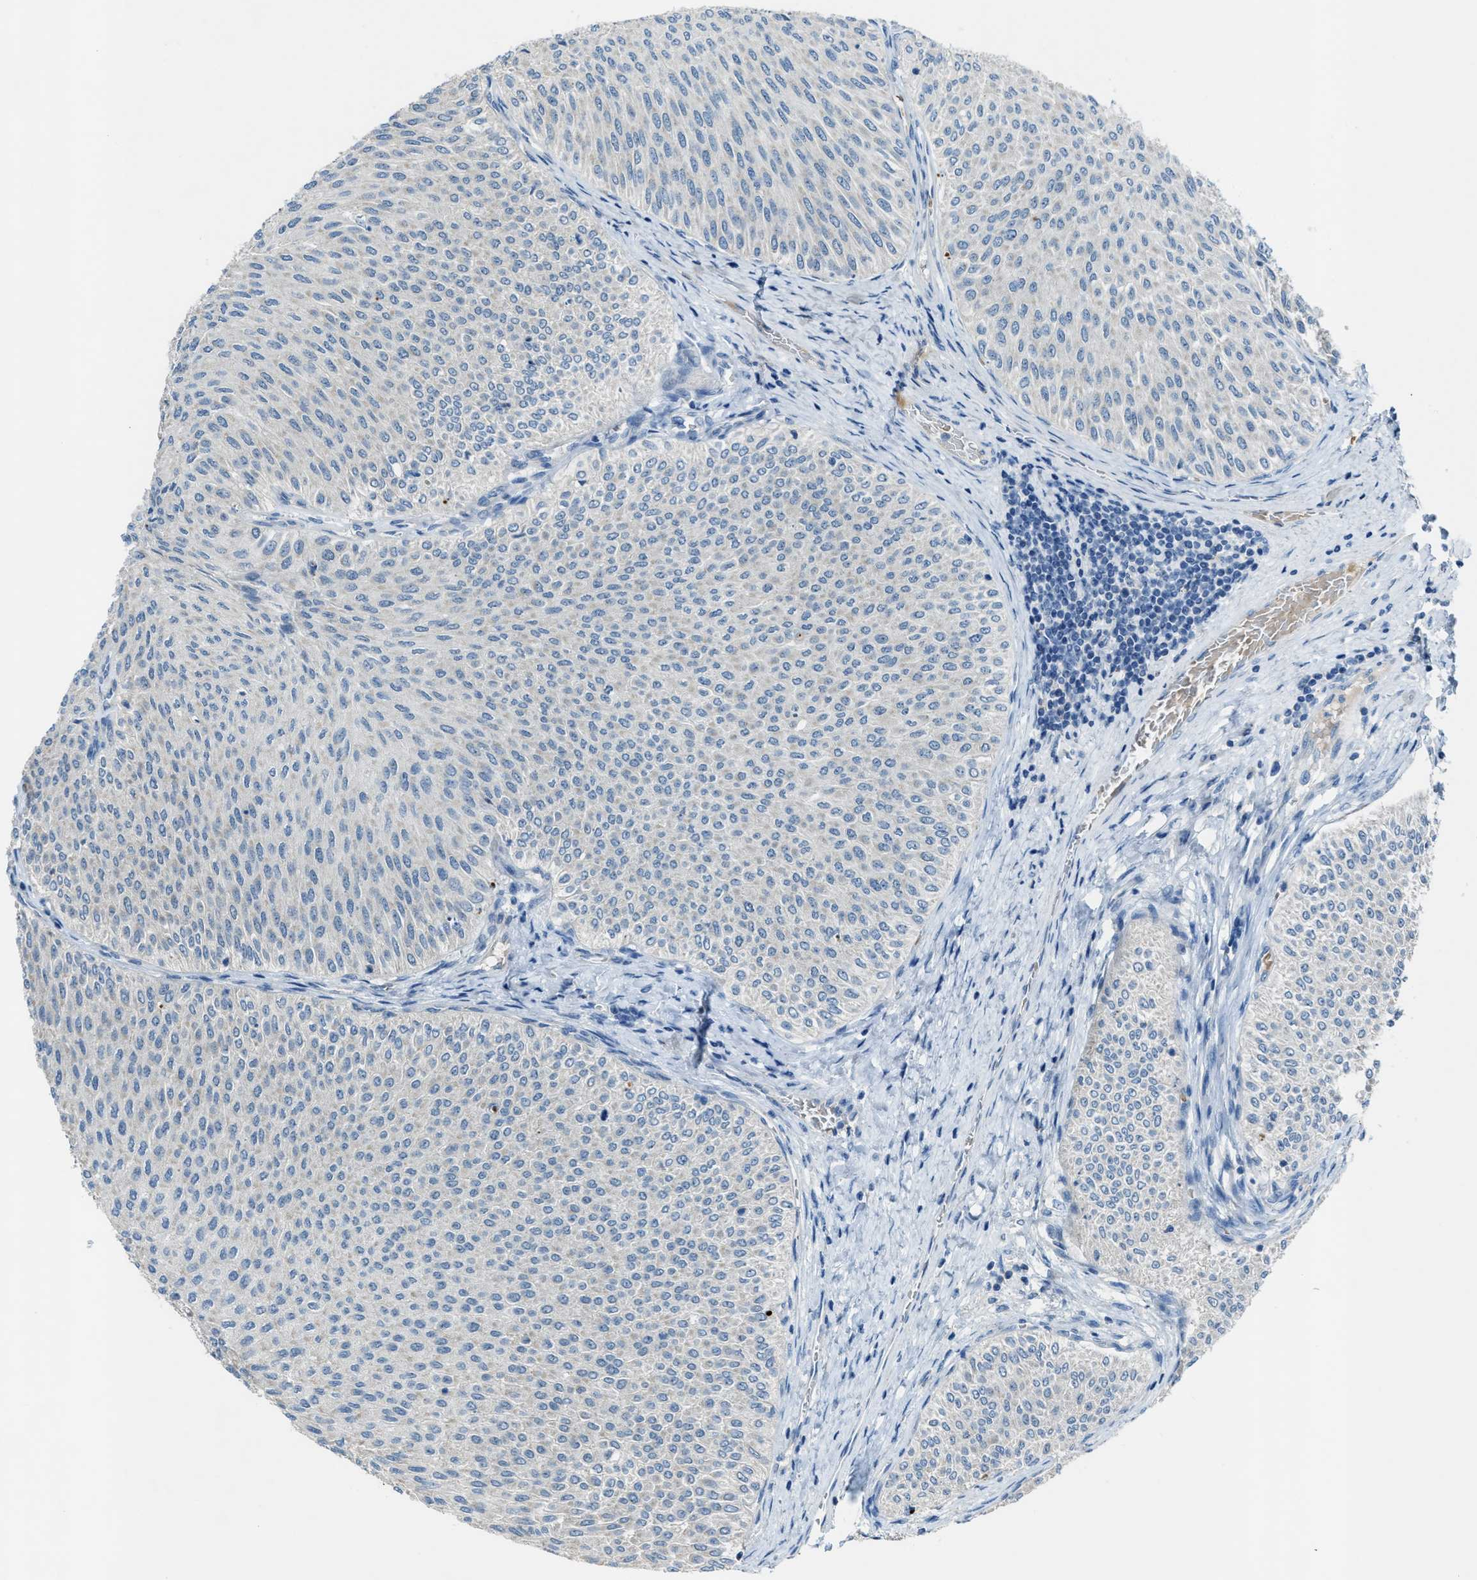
{"staining": {"intensity": "negative", "quantity": "none", "location": "none"}, "tissue": "urothelial cancer", "cell_type": "Tumor cells", "image_type": "cancer", "snomed": [{"axis": "morphology", "description": "Urothelial carcinoma, Low grade"}, {"axis": "topography", "description": "Urinary bladder"}], "caption": "IHC micrograph of human urothelial cancer stained for a protein (brown), which exhibits no staining in tumor cells.", "gene": "CDON", "patient": {"sex": "male", "age": 78}}